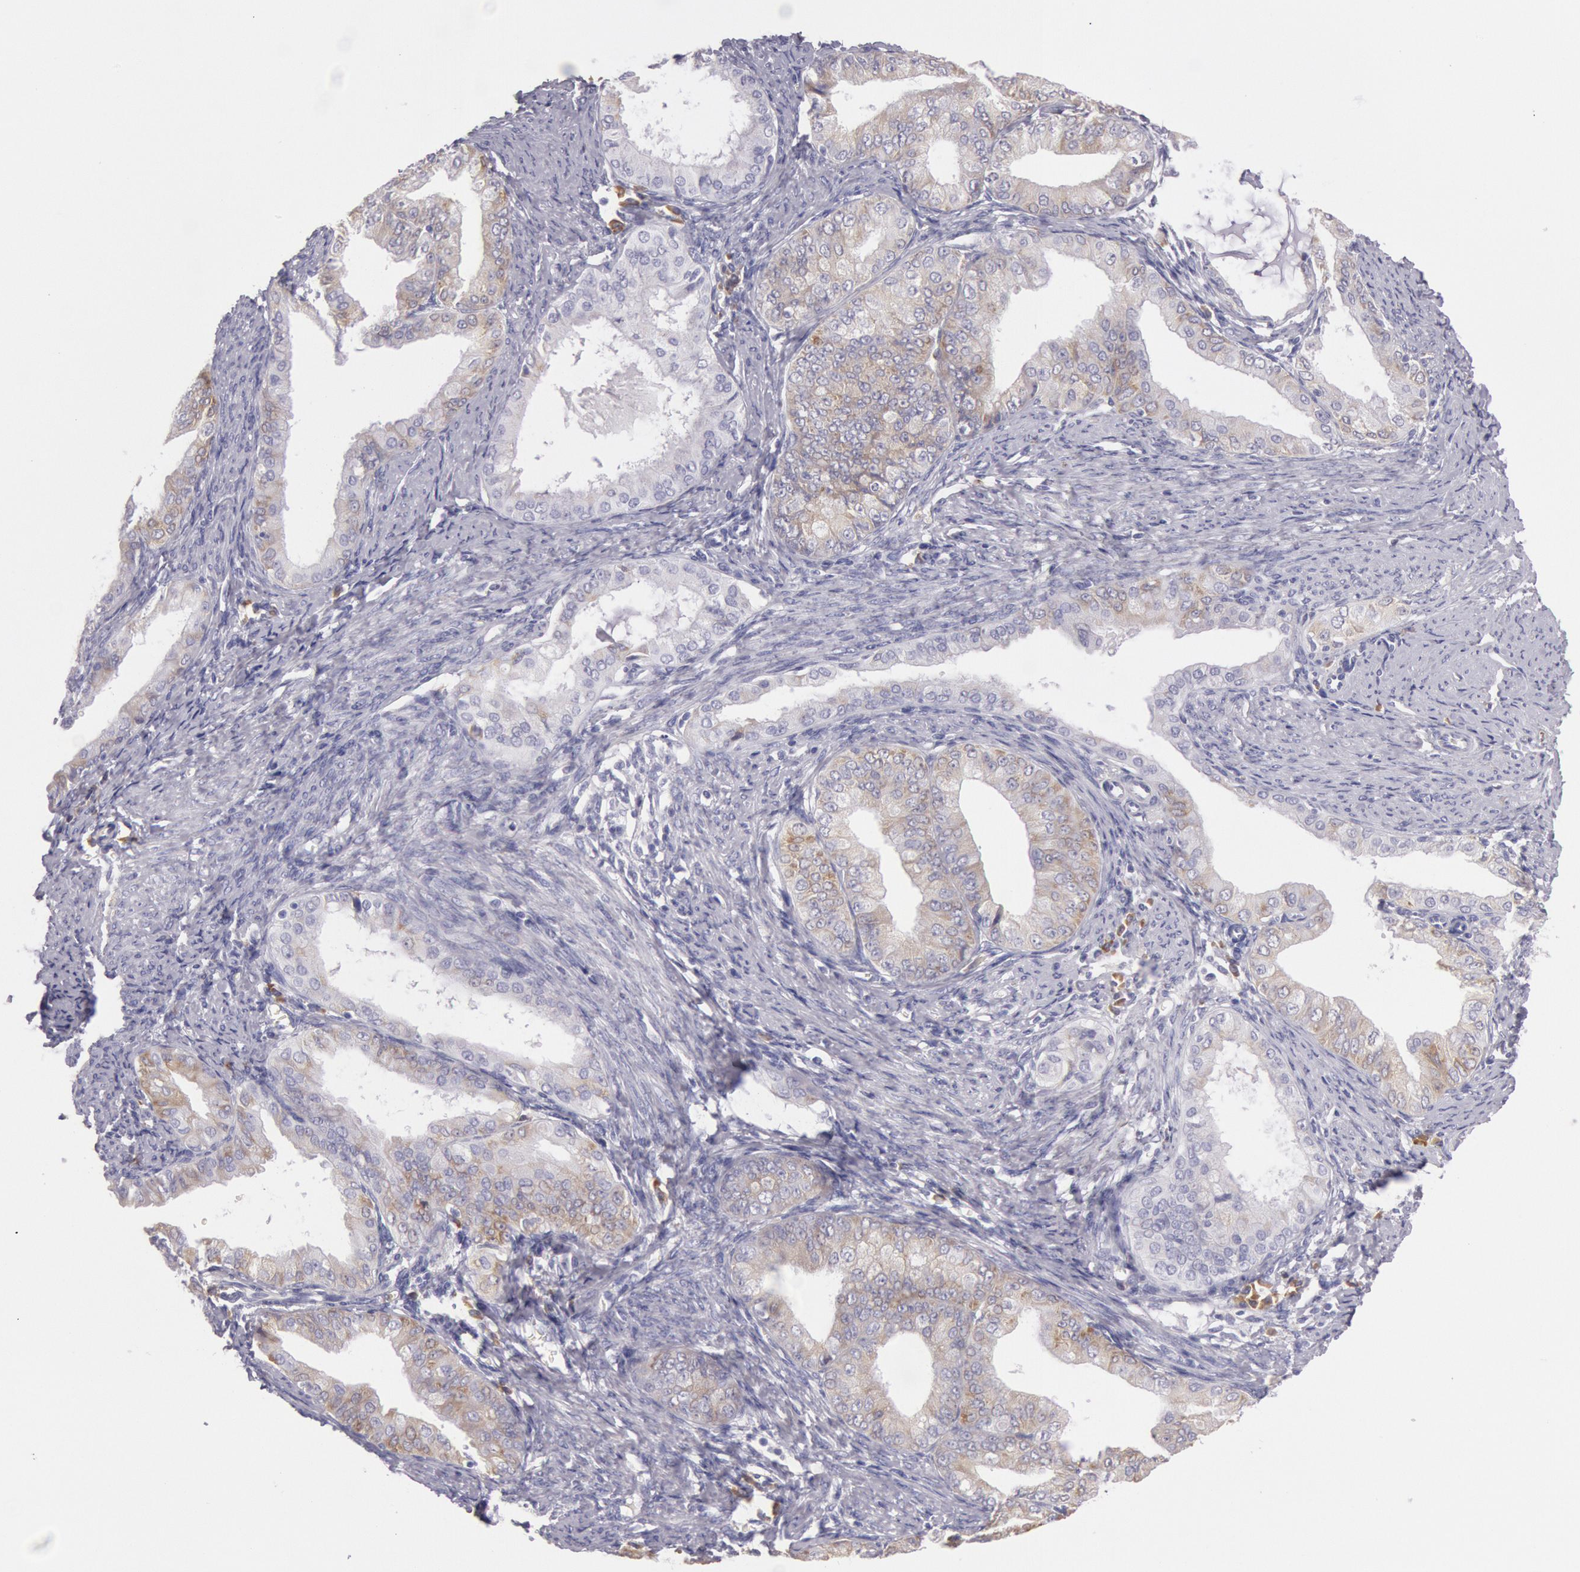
{"staining": {"intensity": "weak", "quantity": "25%-75%", "location": "cytoplasmic/membranous"}, "tissue": "endometrial cancer", "cell_type": "Tumor cells", "image_type": "cancer", "snomed": [{"axis": "morphology", "description": "Adenocarcinoma, NOS"}, {"axis": "topography", "description": "Endometrium"}], "caption": "Immunohistochemical staining of human endometrial cancer (adenocarcinoma) demonstrates weak cytoplasmic/membranous protein staining in approximately 25%-75% of tumor cells. (DAB (3,3'-diaminobenzidine) IHC, brown staining for protein, blue staining for nuclei).", "gene": "CIDEB", "patient": {"sex": "female", "age": 76}}